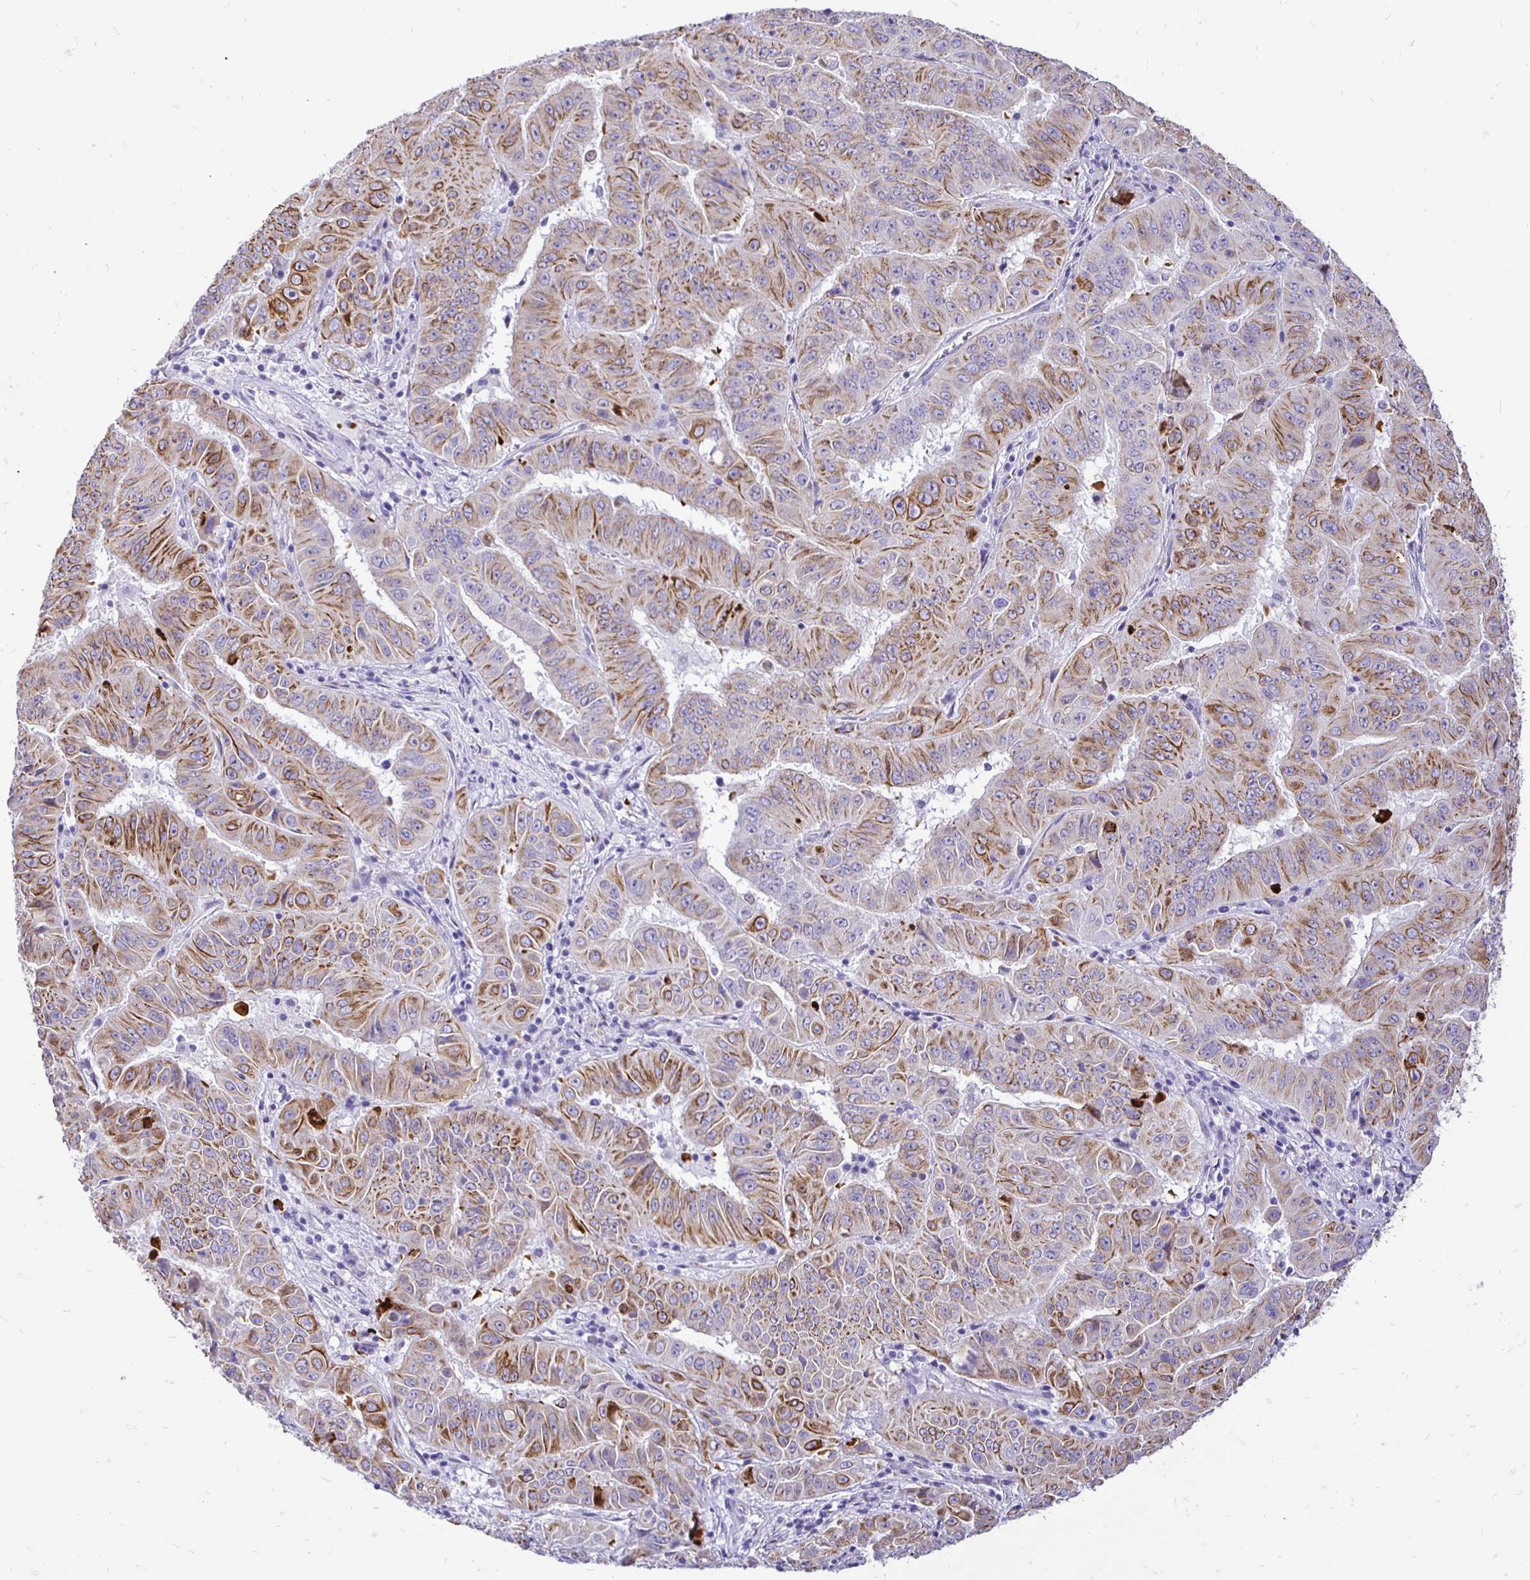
{"staining": {"intensity": "moderate", "quantity": ">75%", "location": "cytoplasmic/membranous"}, "tissue": "pancreatic cancer", "cell_type": "Tumor cells", "image_type": "cancer", "snomed": [{"axis": "morphology", "description": "Adenocarcinoma, NOS"}, {"axis": "topography", "description": "Pancreas"}], "caption": "This is a micrograph of immunohistochemistry staining of adenocarcinoma (pancreatic), which shows moderate expression in the cytoplasmic/membranous of tumor cells.", "gene": "TAF1D", "patient": {"sex": "male", "age": 63}}